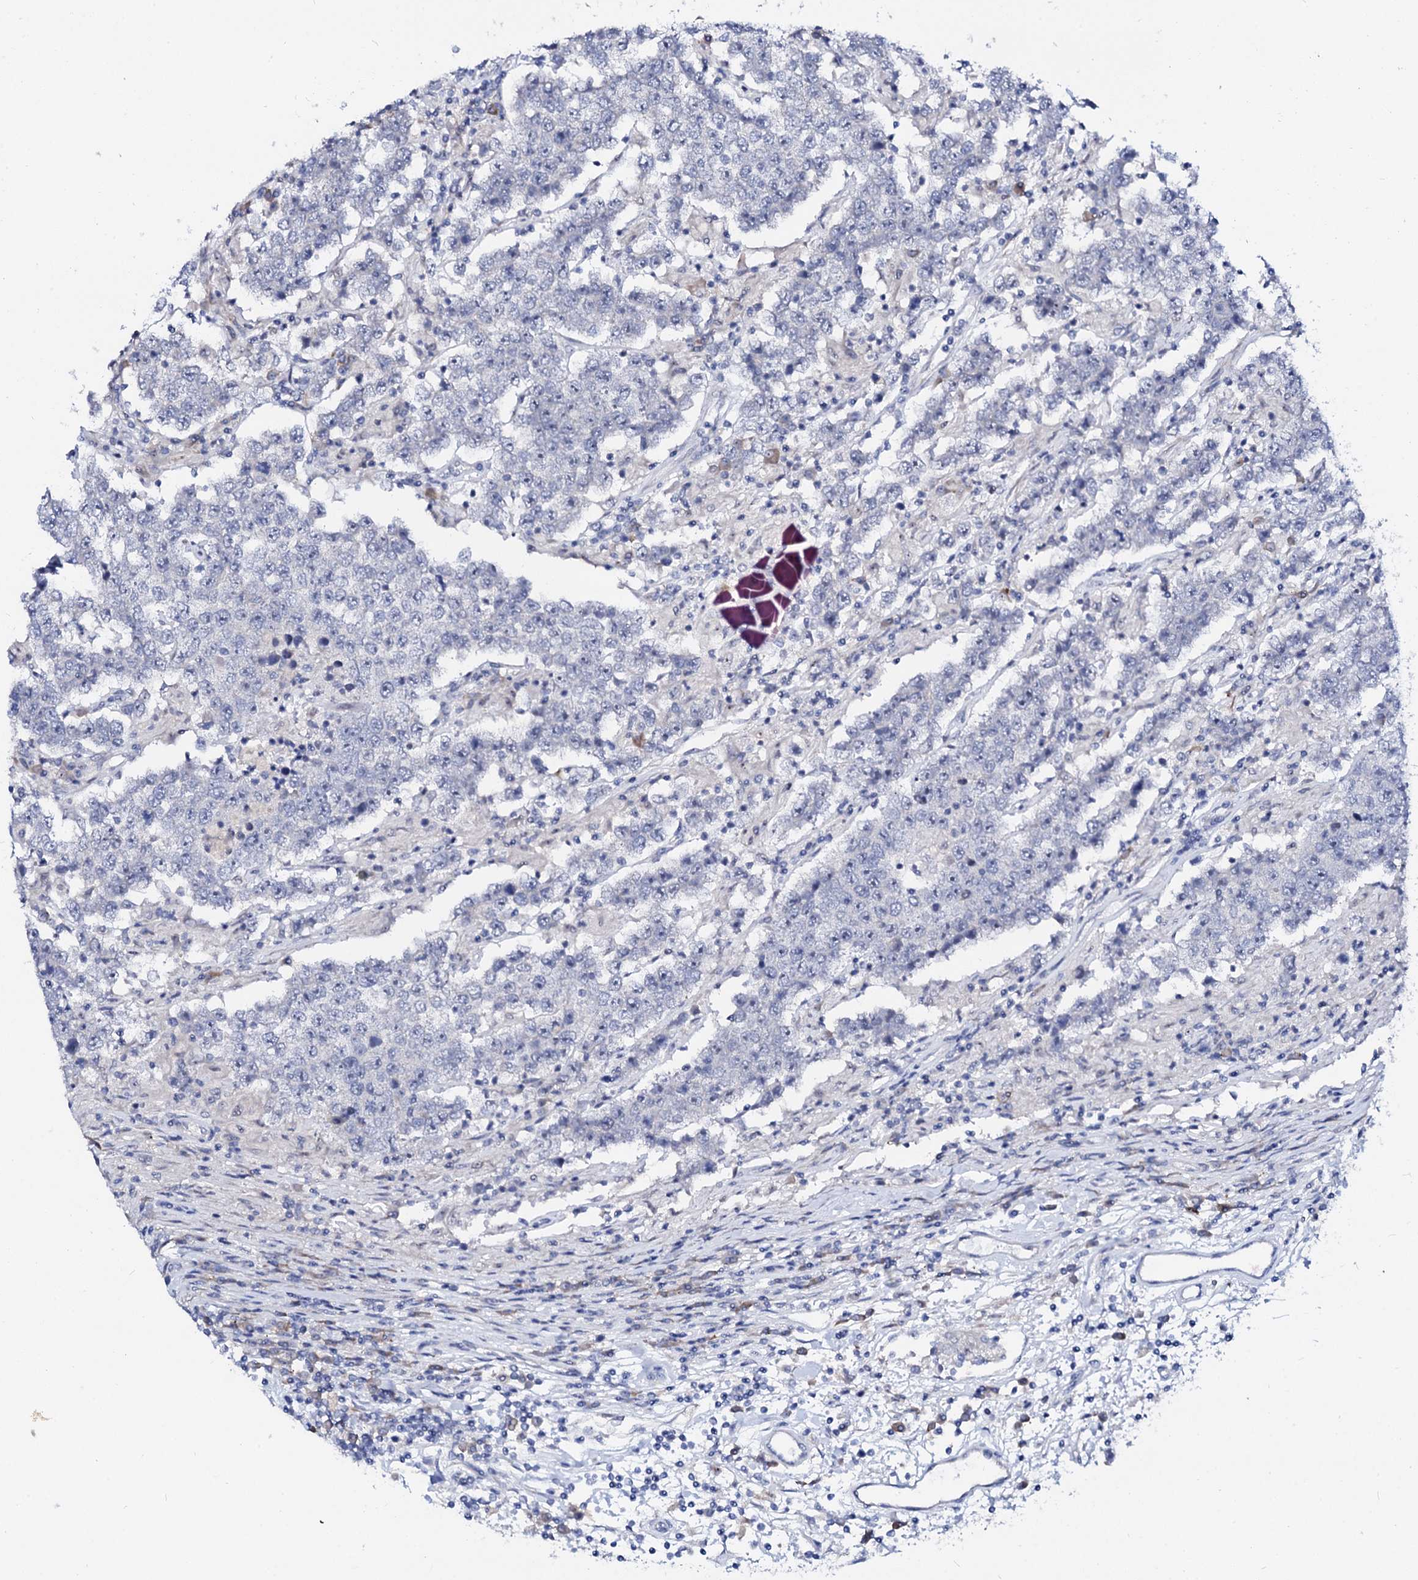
{"staining": {"intensity": "negative", "quantity": "none", "location": "none"}, "tissue": "testis cancer", "cell_type": "Tumor cells", "image_type": "cancer", "snomed": [{"axis": "morphology", "description": "Normal tissue, NOS"}, {"axis": "morphology", "description": "Urothelial carcinoma, High grade"}, {"axis": "morphology", "description": "Seminoma, NOS"}, {"axis": "morphology", "description": "Carcinoma, Embryonal, NOS"}, {"axis": "topography", "description": "Urinary bladder"}, {"axis": "topography", "description": "Testis"}], "caption": "The histopathology image shows no staining of tumor cells in testis high-grade urothelial carcinoma. Nuclei are stained in blue.", "gene": "BTBD16", "patient": {"sex": "male", "age": 41}}